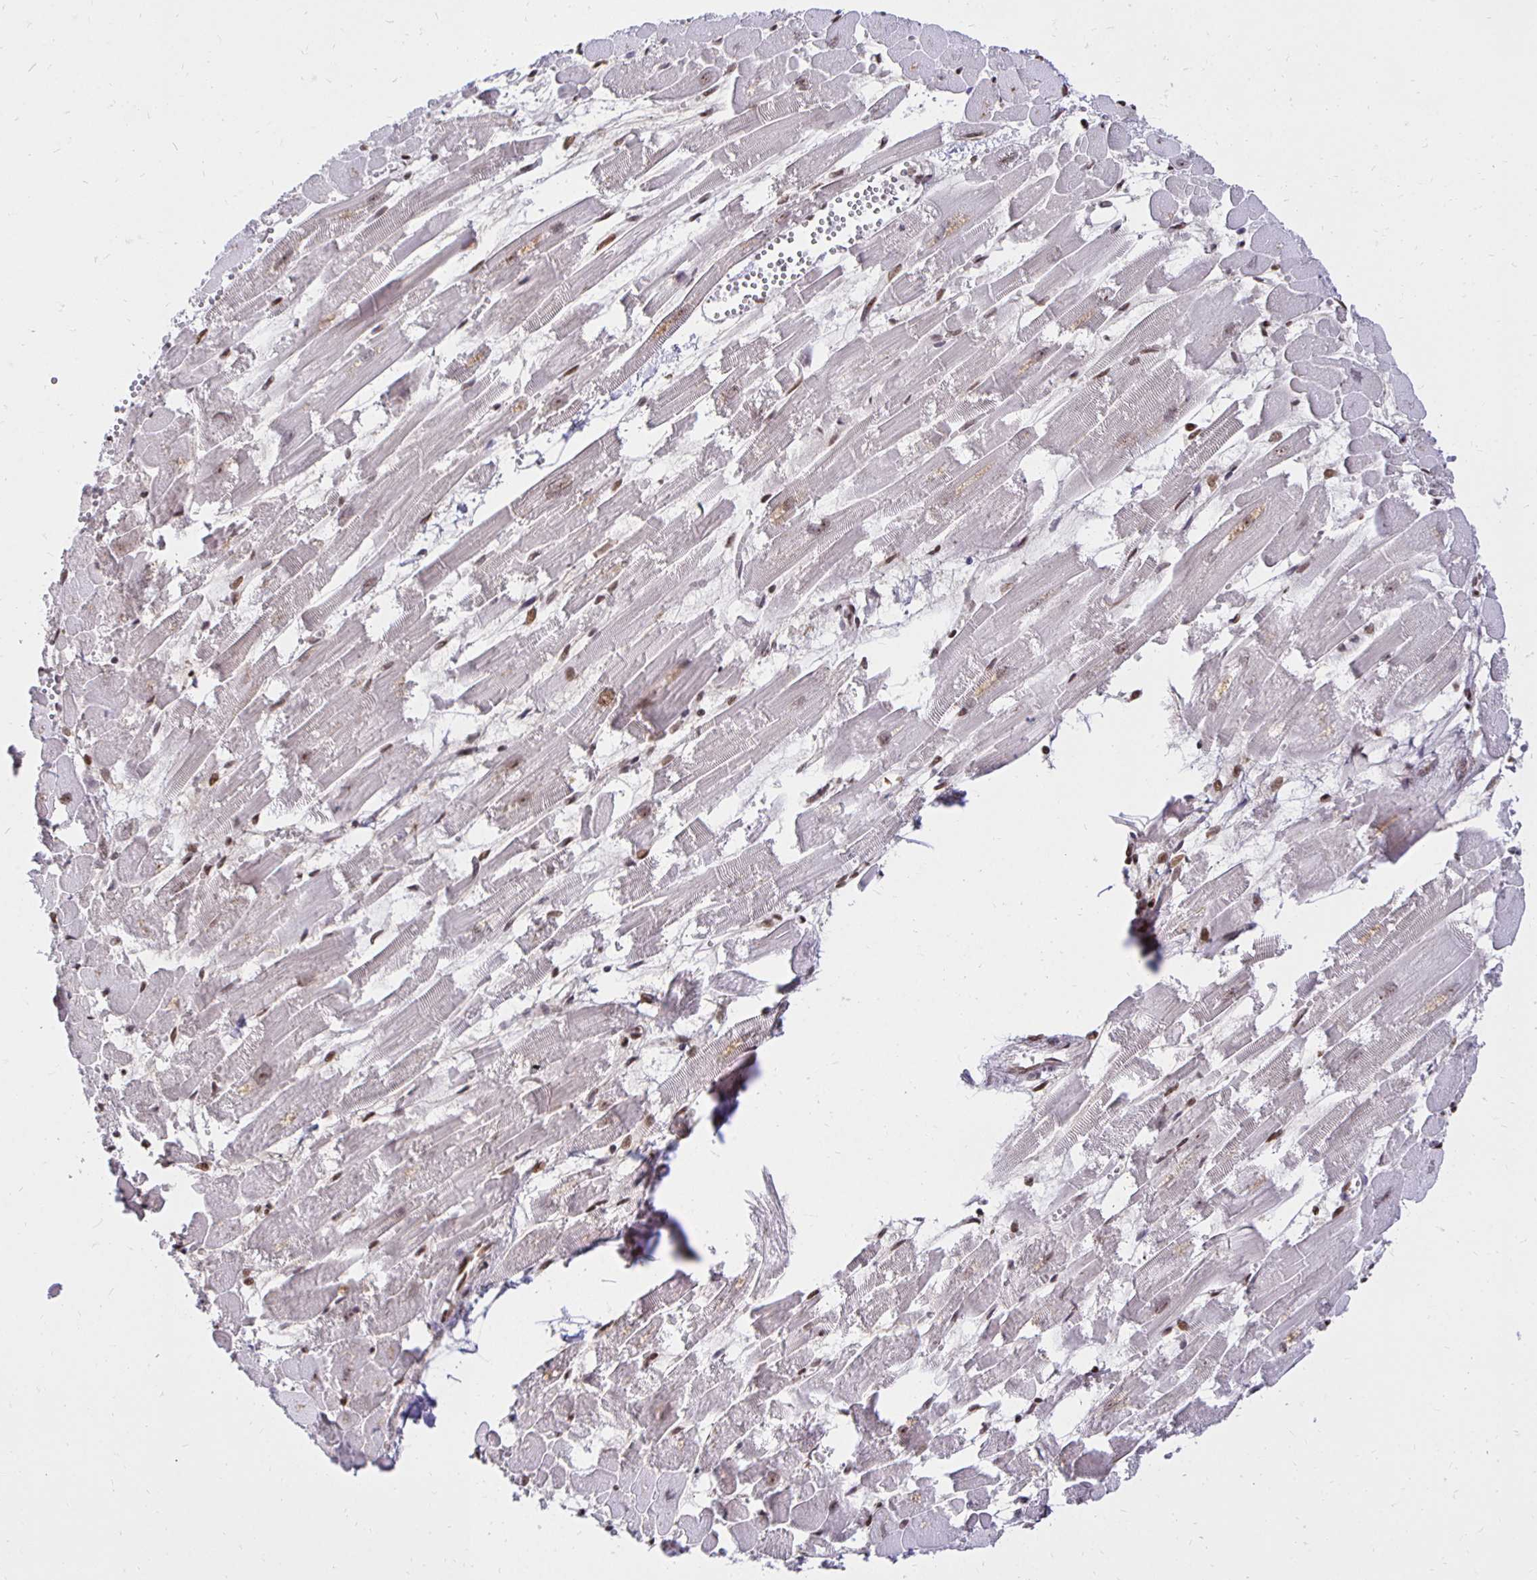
{"staining": {"intensity": "strong", "quantity": ">75%", "location": "nuclear"}, "tissue": "heart muscle", "cell_type": "Cardiomyocytes", "image_type": "normal", "snomed": [{"axis": "morphology", "description": "Normal tissue, NOS"}, {"axis": "topography", "description": "Heart"}], "caption": "This photomicrograph displays IHC staining of benign heart muscle, with high strong nuclear staining in about >75% of cardiomyocytes.", "gene": "ZNF579", "patient": {"sex": "female", "age": 52}}